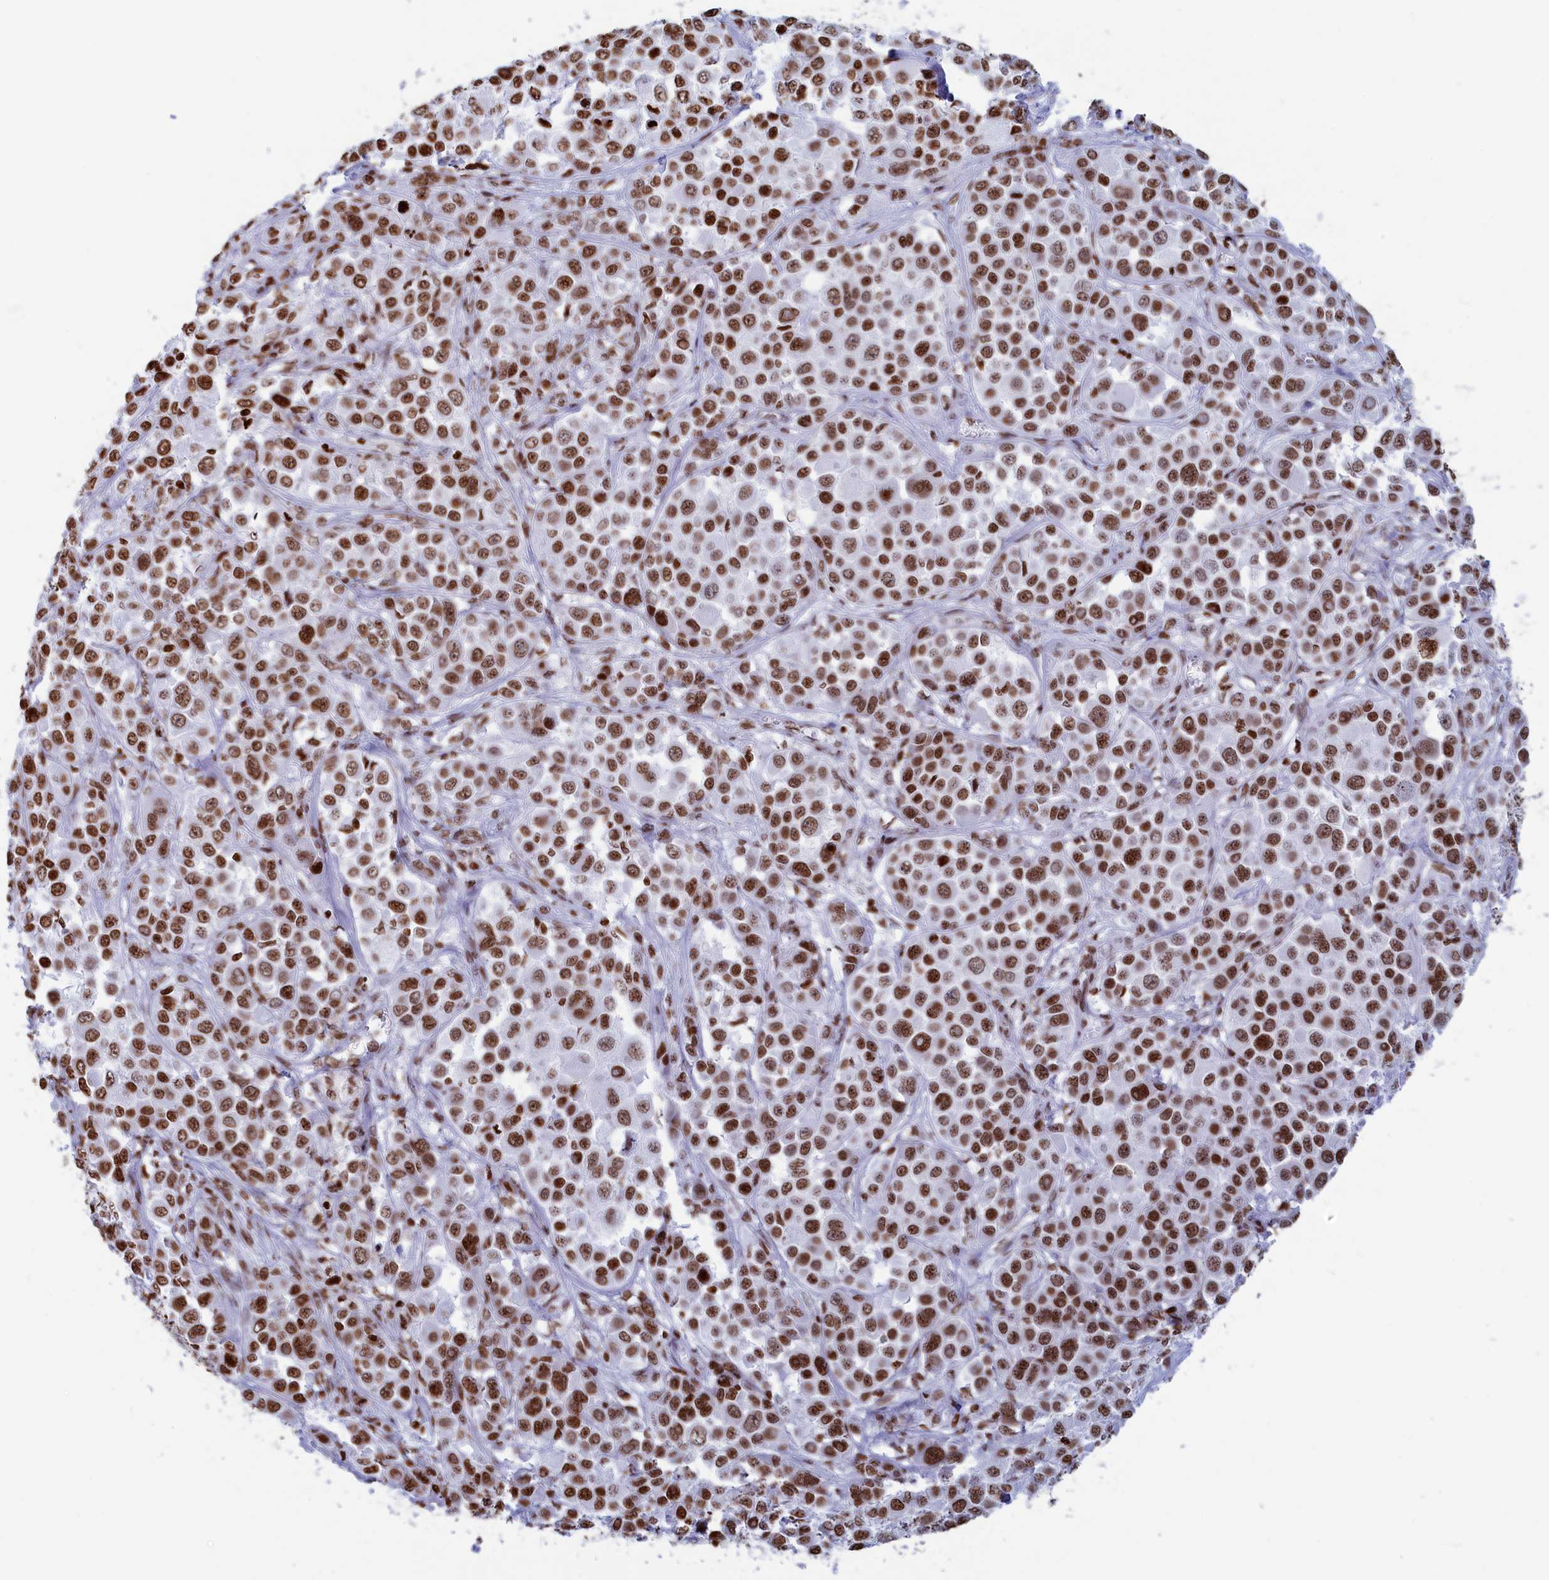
{"staining": {"intensity": "strong", "quantity": ">75%", "location": "nuclear"}, "tissue": "melanoma", "cell_type": "Tumor cells", "image_type": "cancer", "snomed": [{"axis": "morphology", "description": "Malignant melanoma, NOS"}, {"axis": "topography", "description": "Skin of trunk"}], "caption": "This histopathology image displays immunohistochemistry (IHC) staining of human malignant melanoma, with high strong nuclear expression in approximately >75% of tumor cells.", "gene": "APOBEC3A", "patient": {"sex": "male", "age": 71}}